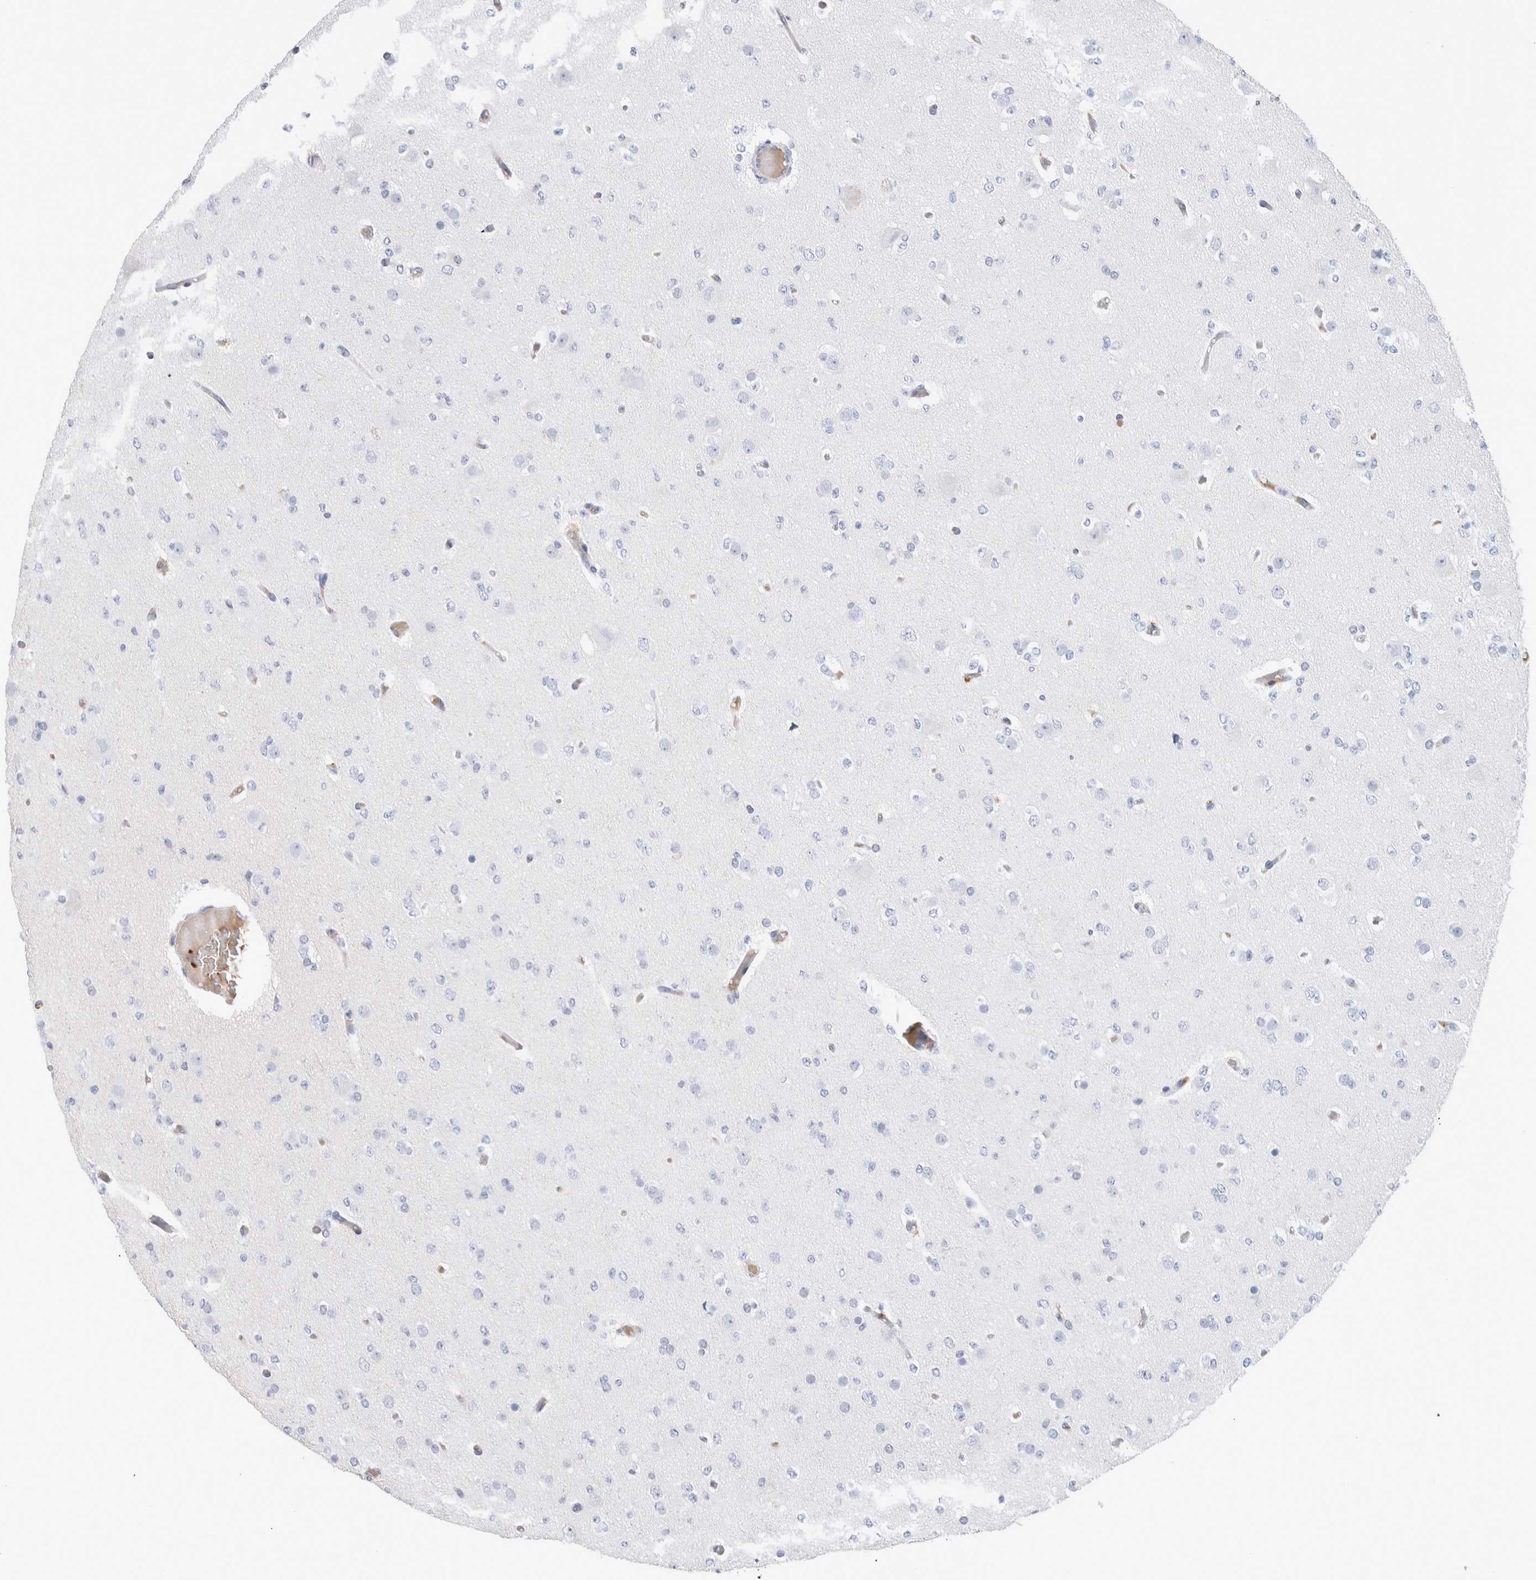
{"staining": {"intensity": "negative", "quantity": "none", "location": "none"}, "tissue": "glioma", "cell_type": "Tumor cells", "image_type": "cancer", "snomed": [{"axis": "morphology", "description": "Glioma, malignant, Low grade"}, {"axis": "topography", "description": "Brain"}], "caption": "Photomicrograph shows no significant protein staining in tumor cells of glioma. (Stains: DAB immunohistochemistry (IHC) with hematoxylin counter stain, Microscopy: brightfield microscopy at high magnification).", "gene": "CA1", "patient": {"sex": "female", "age": 22}}